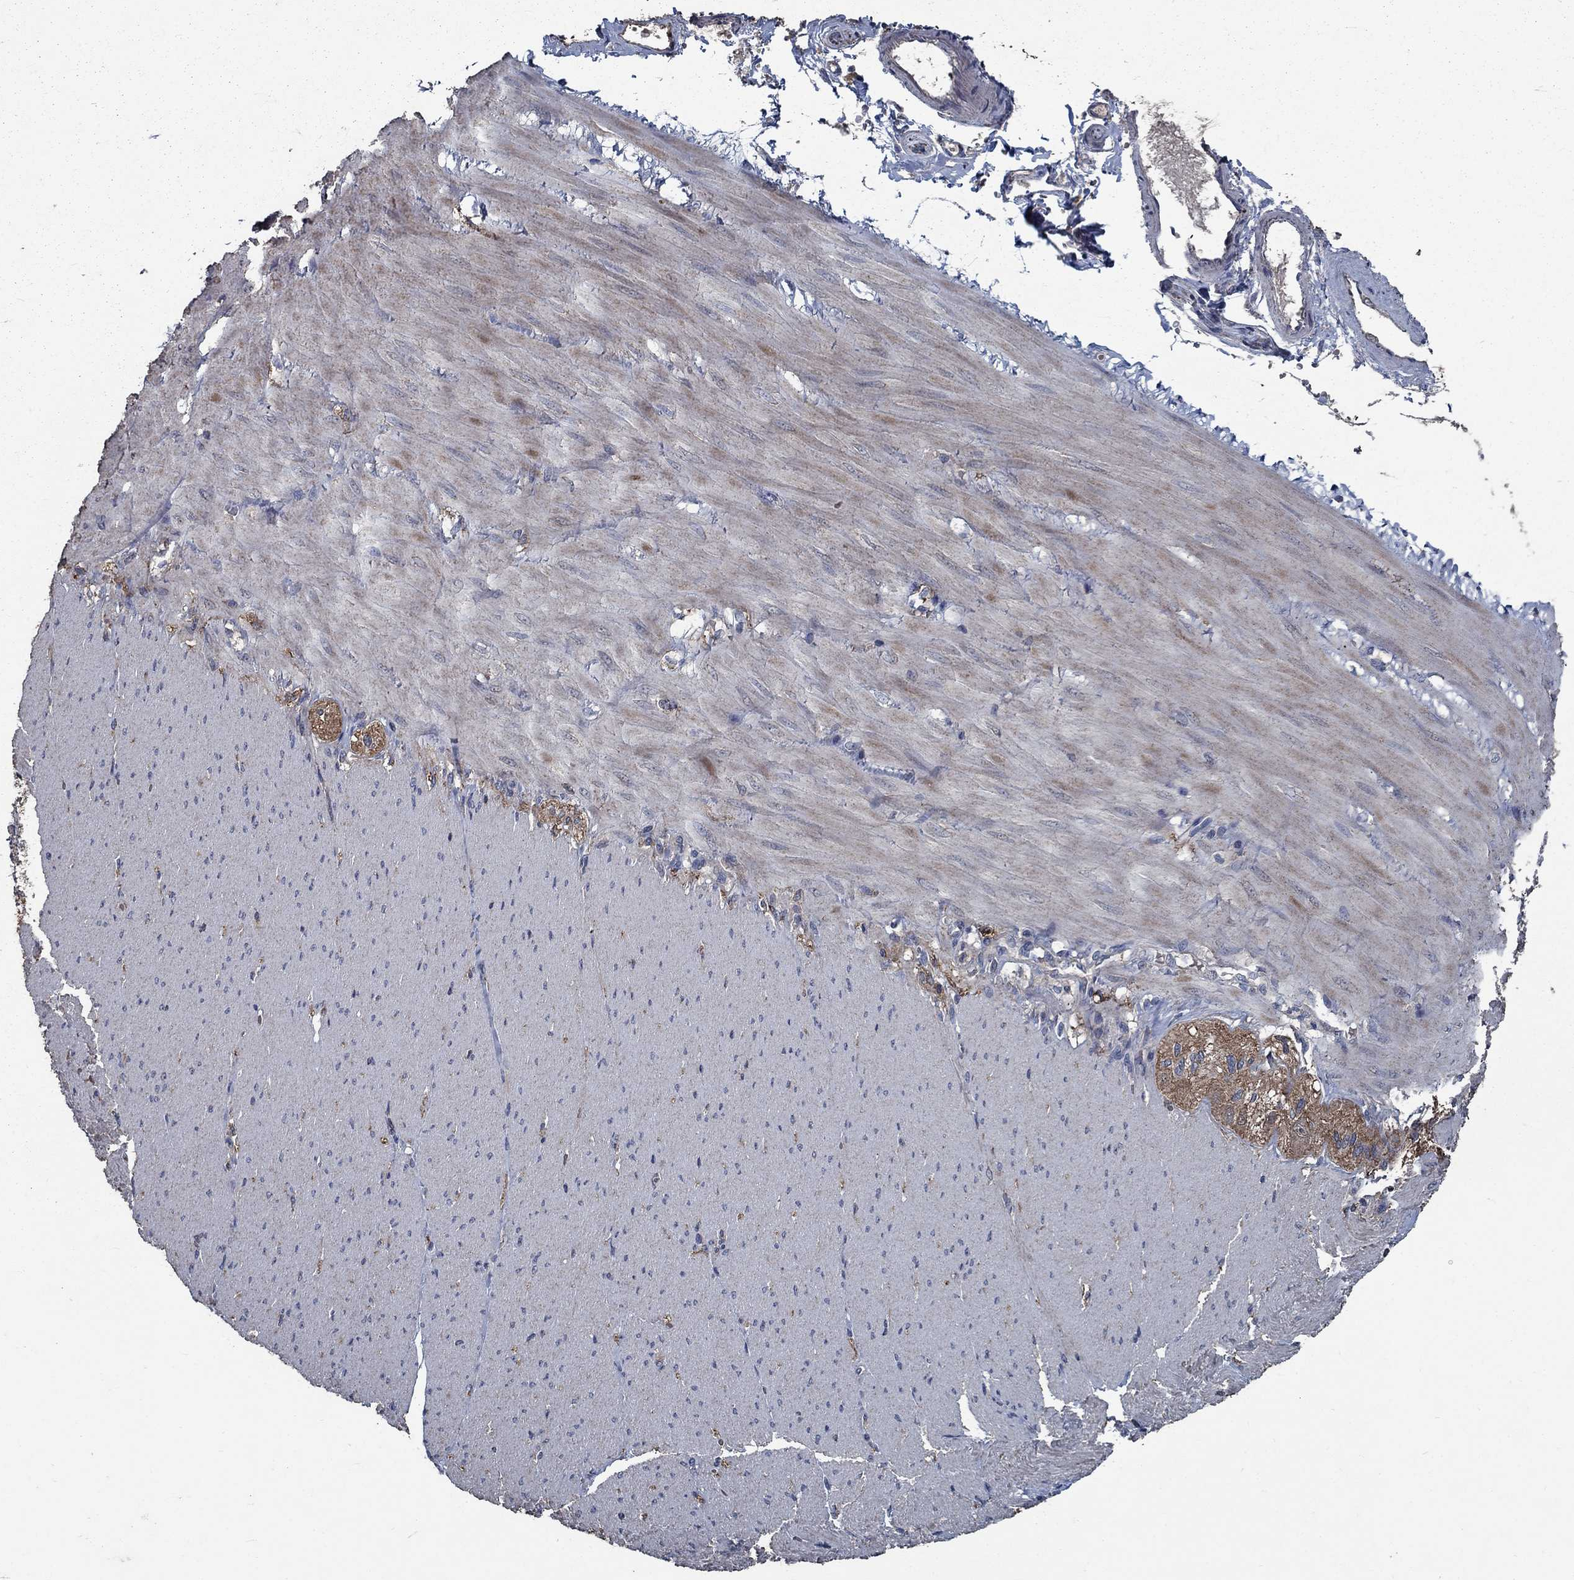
{"staining": {"intensity": "negative", "quantity": "none", "location": "none"}, "tissue": "adipose tissue", "cell_type": "Adipocytes", "image_type": "normal", "snomed": [{"axis": "morphology", "description": "Normal tissue, NOS"}, {"axis": "topography", "description": "Smooth muscle"}, {"axis": "topography", "description": "Duodenum"}, {"axis": "topography", "description": "Peripheral nerve tissue"}], "caption": "Immunohistochemistry micrograph of normal human adipose tissue stained for a protein (brown), which shows no positivity in adipocytes.", "gene": "SLC44A1", "patient": {"sex": "female", "age": 61}}